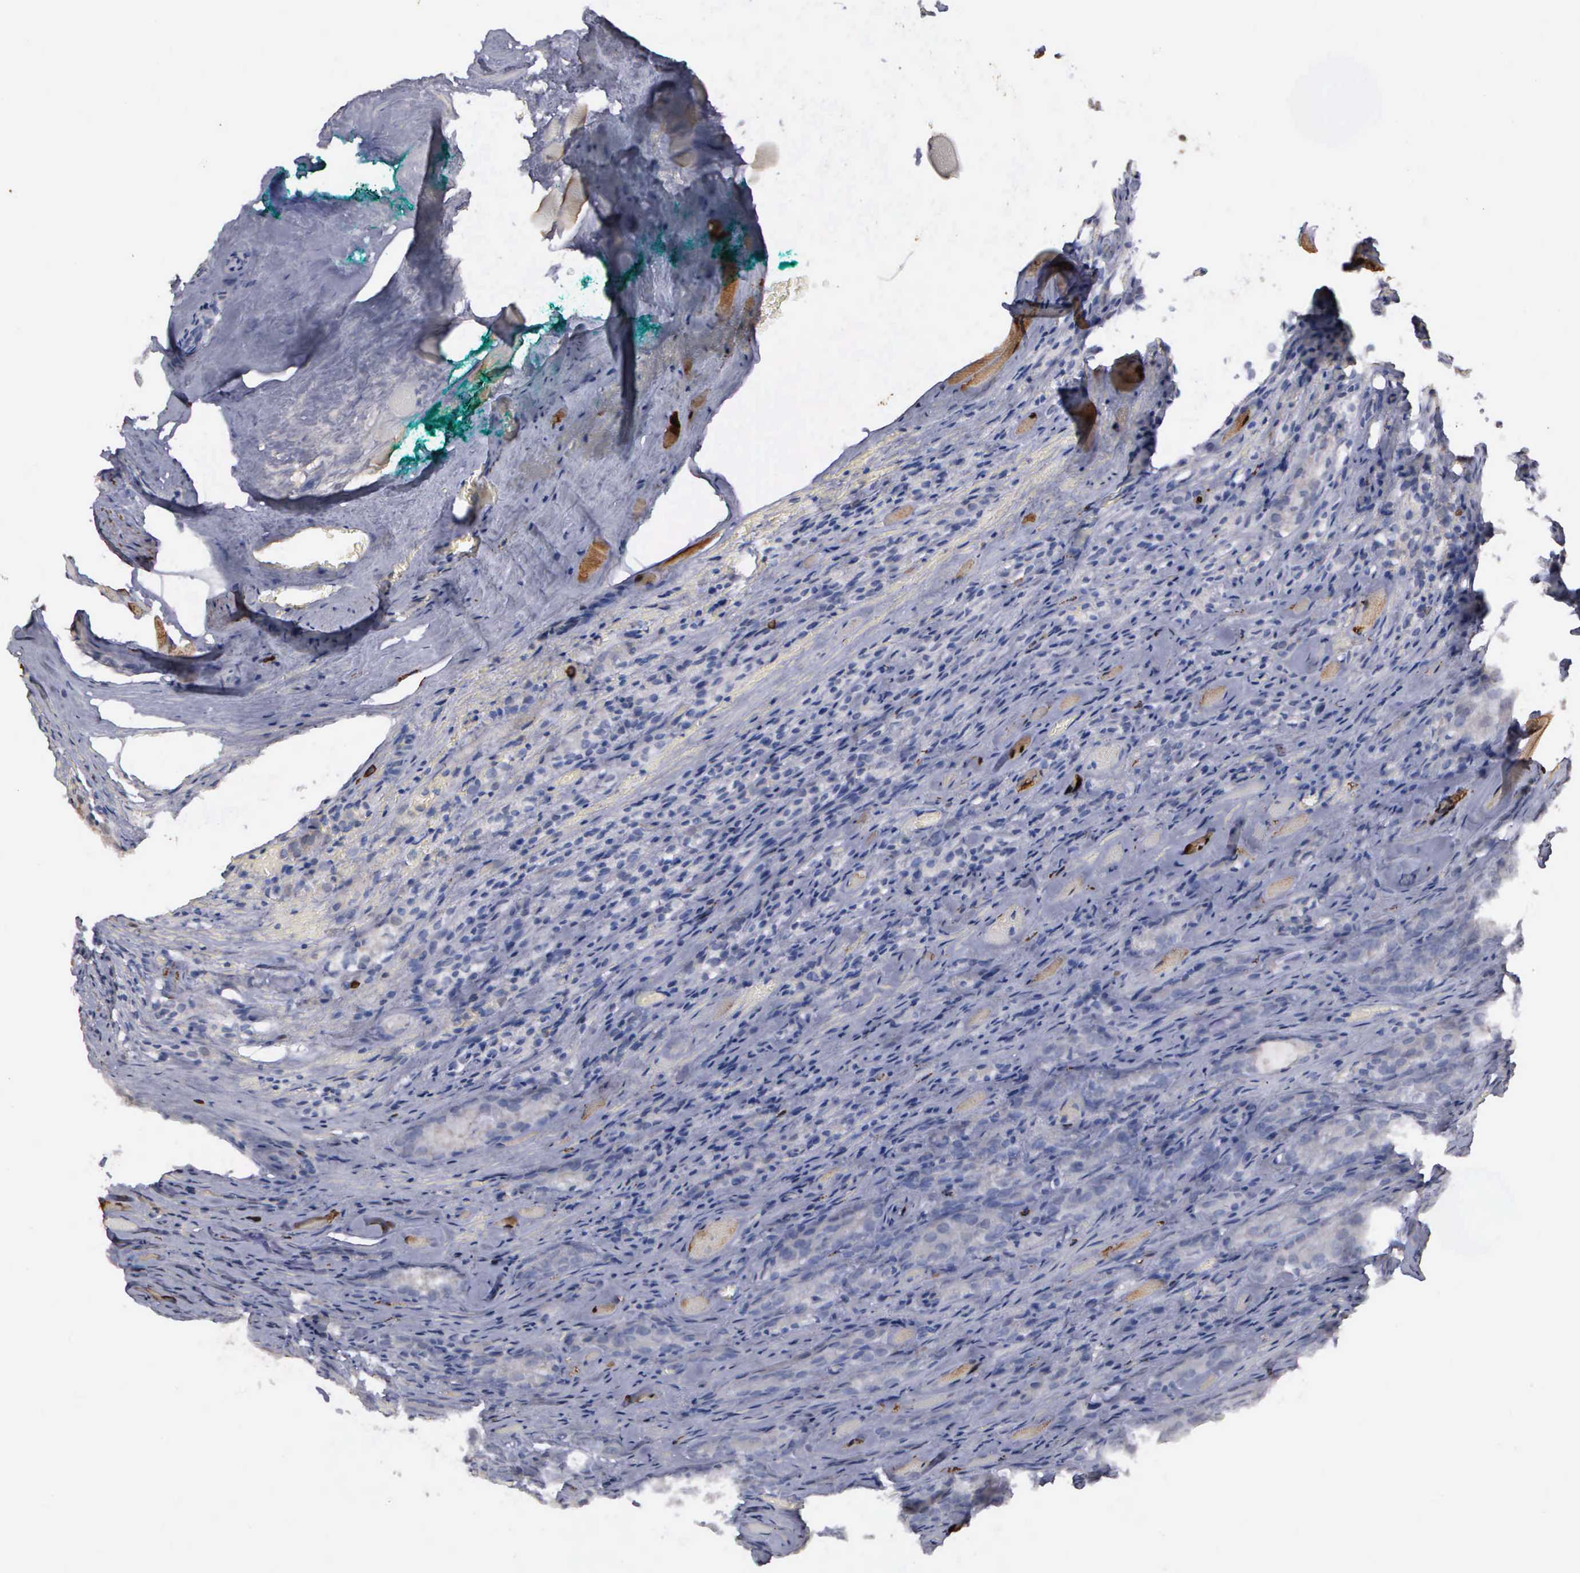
{"staining": {"intensity": "negative", "quantity": "none", "location": "none"}, "tissue": "prostate cancer", "cell_type": "Tumor cells", "image_type": "cancer", "snomed": [{"axis": "morphology", "description": "Adenocarcinoma, Medium grade"}, {"axis": "topography", "description": "Prostate"}], "caption": "An immunohistochemistry (IHC) micrograph of medium-grade adenocarcinoma (prostate) is shown. There is no staining in tumor cells of medium-grade adenocarcinoma (prostate).", "gene": "ENO3", "patient": {"sex": "male", "age": 60}}